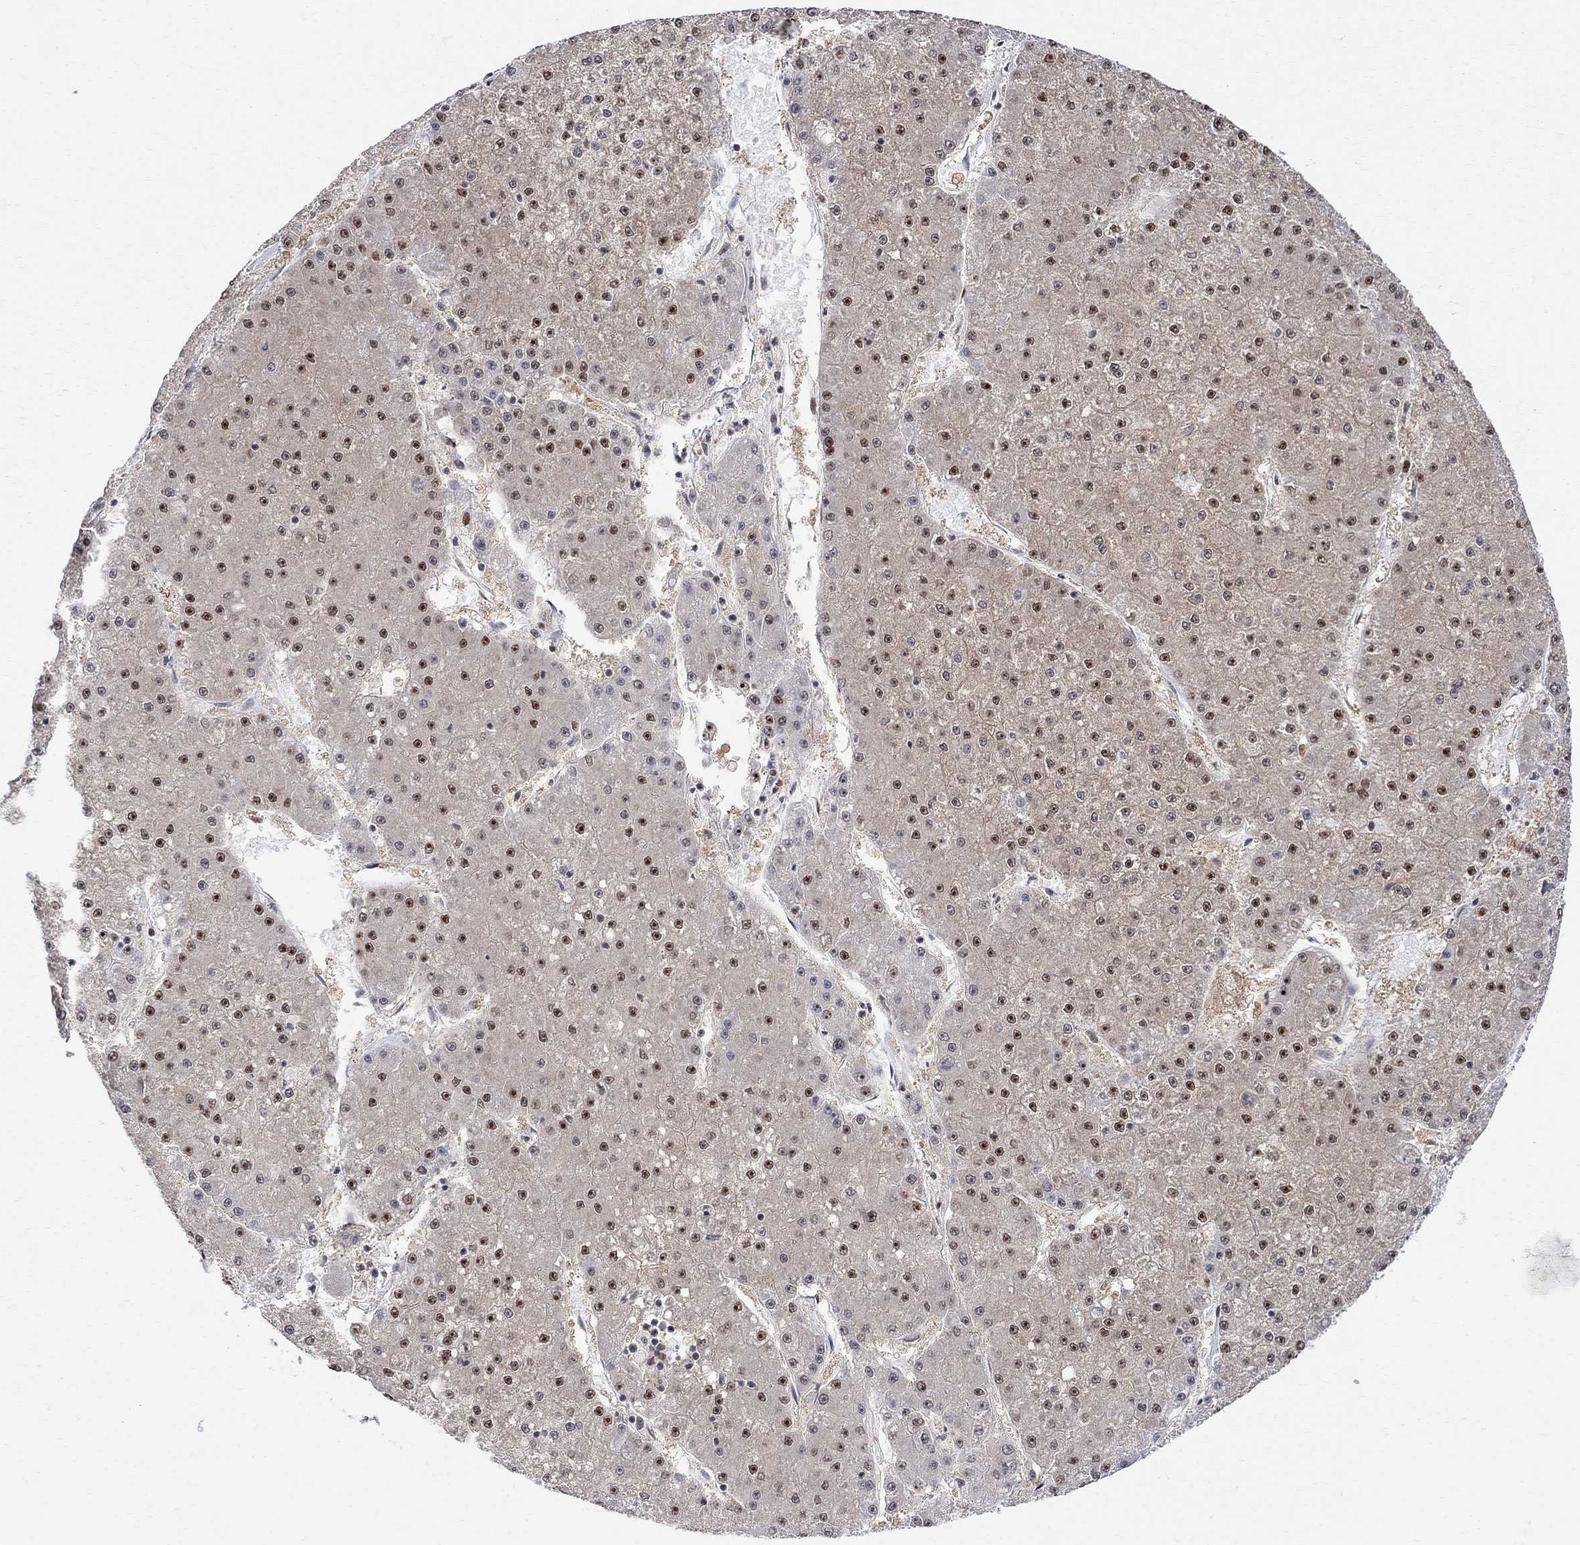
{"staining": {"intensity": "strong", "quantity": "<25%", "location": "nuclear"}, "tissue": "liver cancer", "cell_type": "Tumor cells", "image_type": "cancer", "snomed": [{"axis": "morphology", "description": "Carcinoma, Hepatocellular, NOS"}, {"axis": "topography", "description": "Liver"}], "caption": "Tumor cells demonstrate medium levels of strong nuclear expression in approximately <25% of cells in human liver cancer (hepatocellular carcinoma).", "gene": "E4F1", "patient": {"sex": "male", "age": 73}}